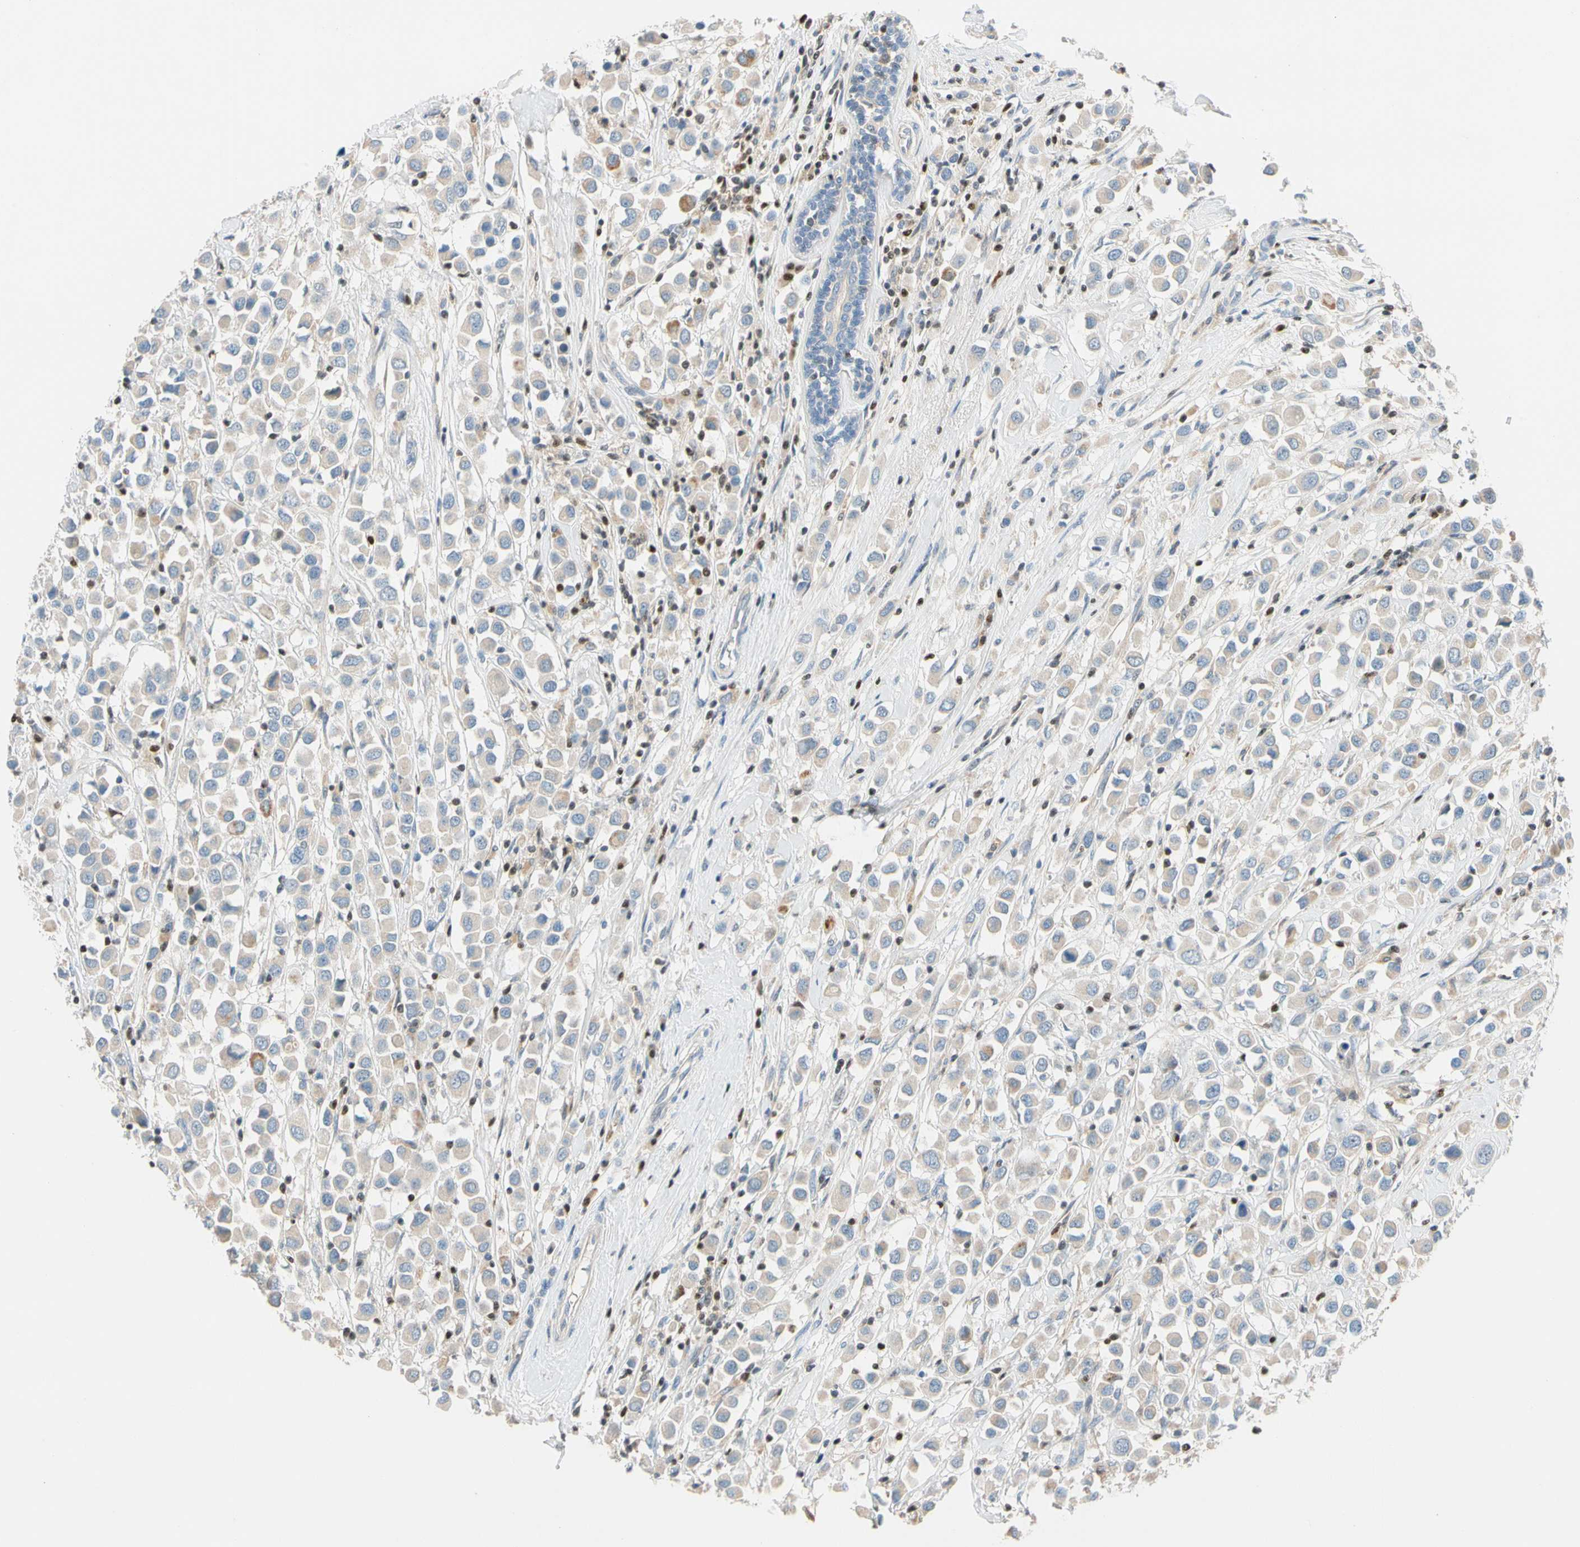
{"staining": {"intensity": "weak", "quantity": "<25%", "location": "cytoplasmic/membranous"}, "tissue": "breast cancer", "cell_type": "Tumor cells", "image_type": "cancer", "snomed": [{"axis": "morphology", "description": "Duct carcinoma"}, {"axis": "topography", "description": "Breast"}], "caption": "The photomicrograph displays no significant staining in tumor cells of breast cancer.", "gene": "SP140", "patient": {"sex": "female", "age": 61}}